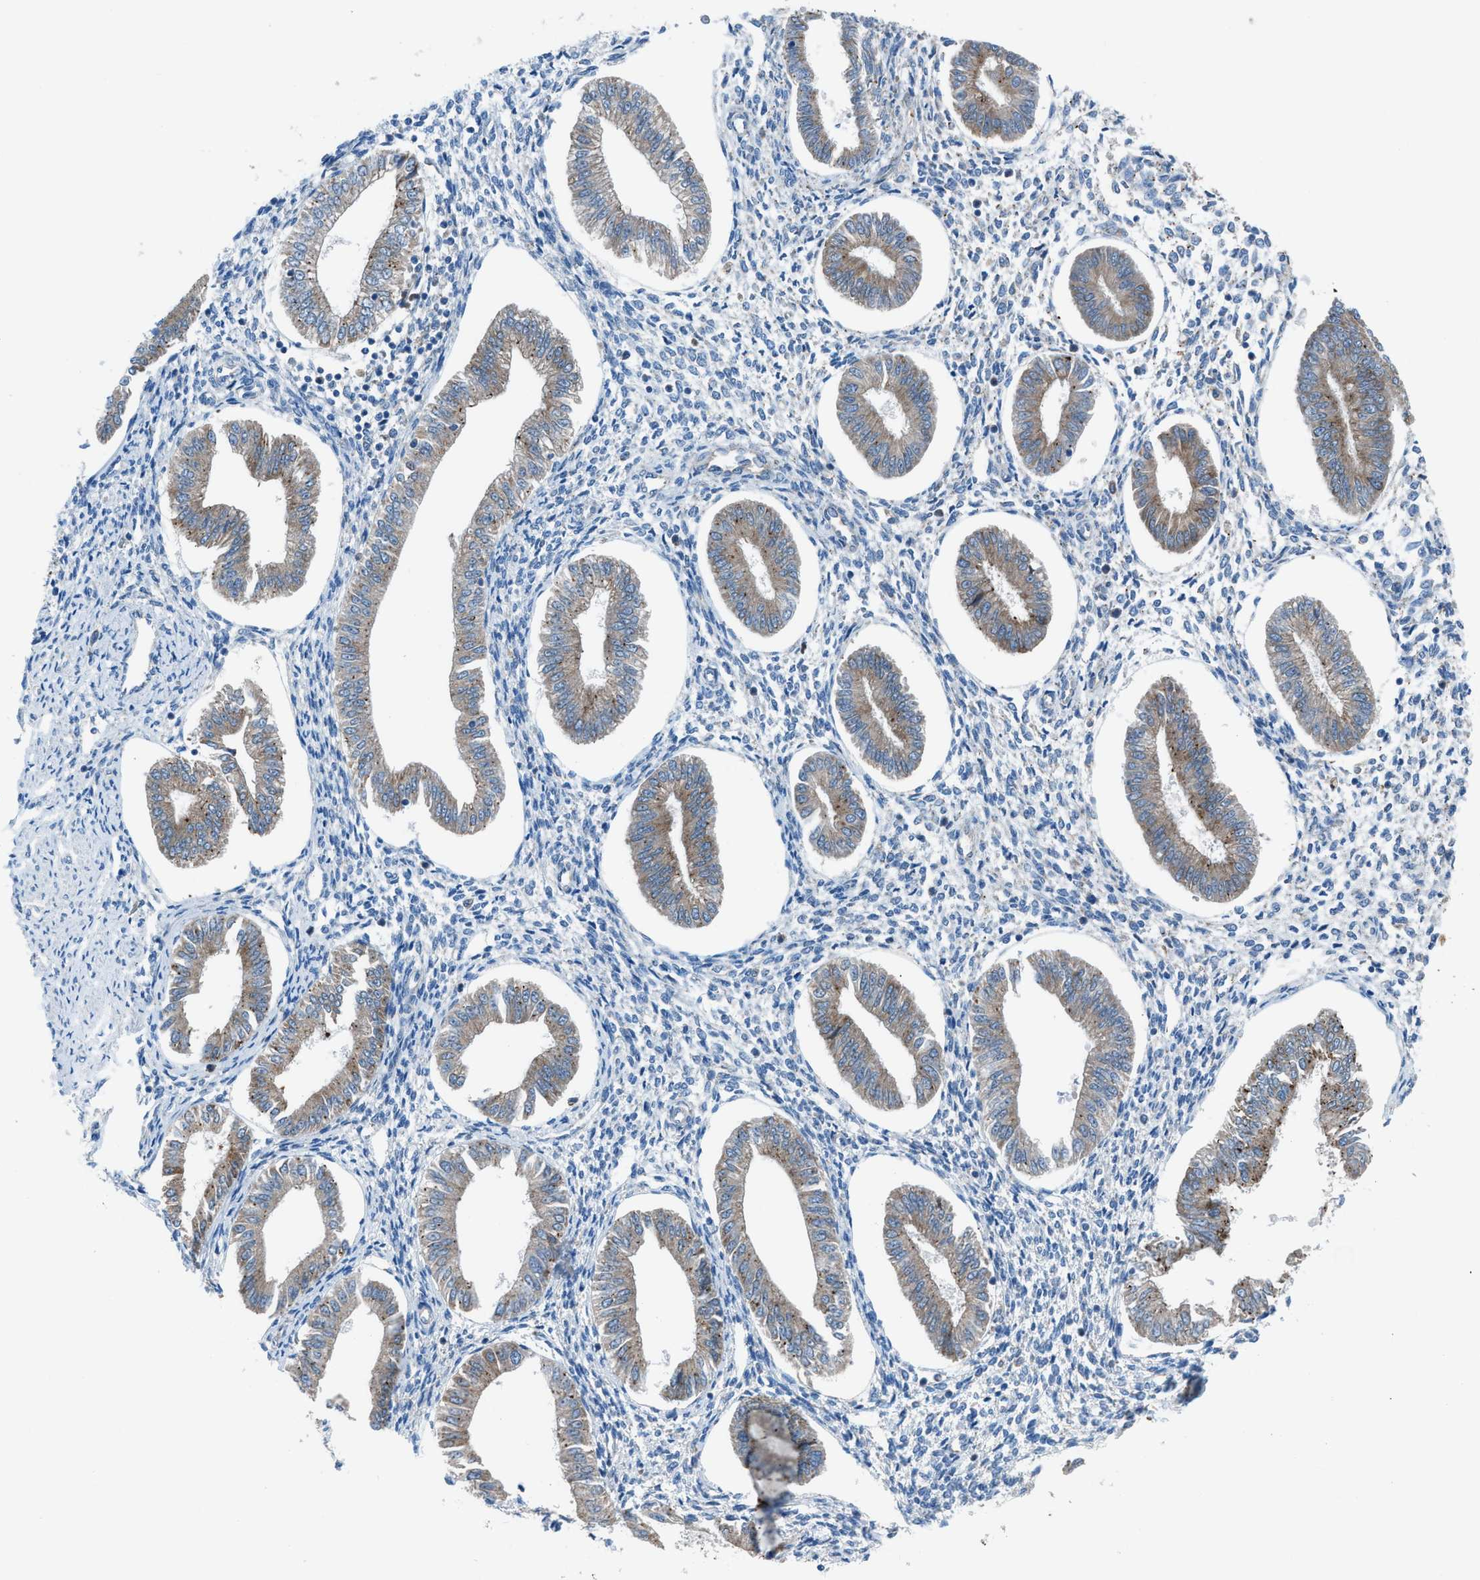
{"staining": {"intensity": "negative", "quantity": "none", "location": "none"}, "tissue": "endometrium", "cell_type": "Cells in endometrial stroma", "image_type": "normal", "snomed": [{"axis": "morphology", "description": "Normal tissue, NOS"}, {"axis": "topography", "description": "Endometrium"}], "caption": "A photomicrograph of endometrium stained for a protein shows no brown staining in cells in endometrial stroma.", "gene": "HEG1", "patient": {"sex": "female", "age": 50}}